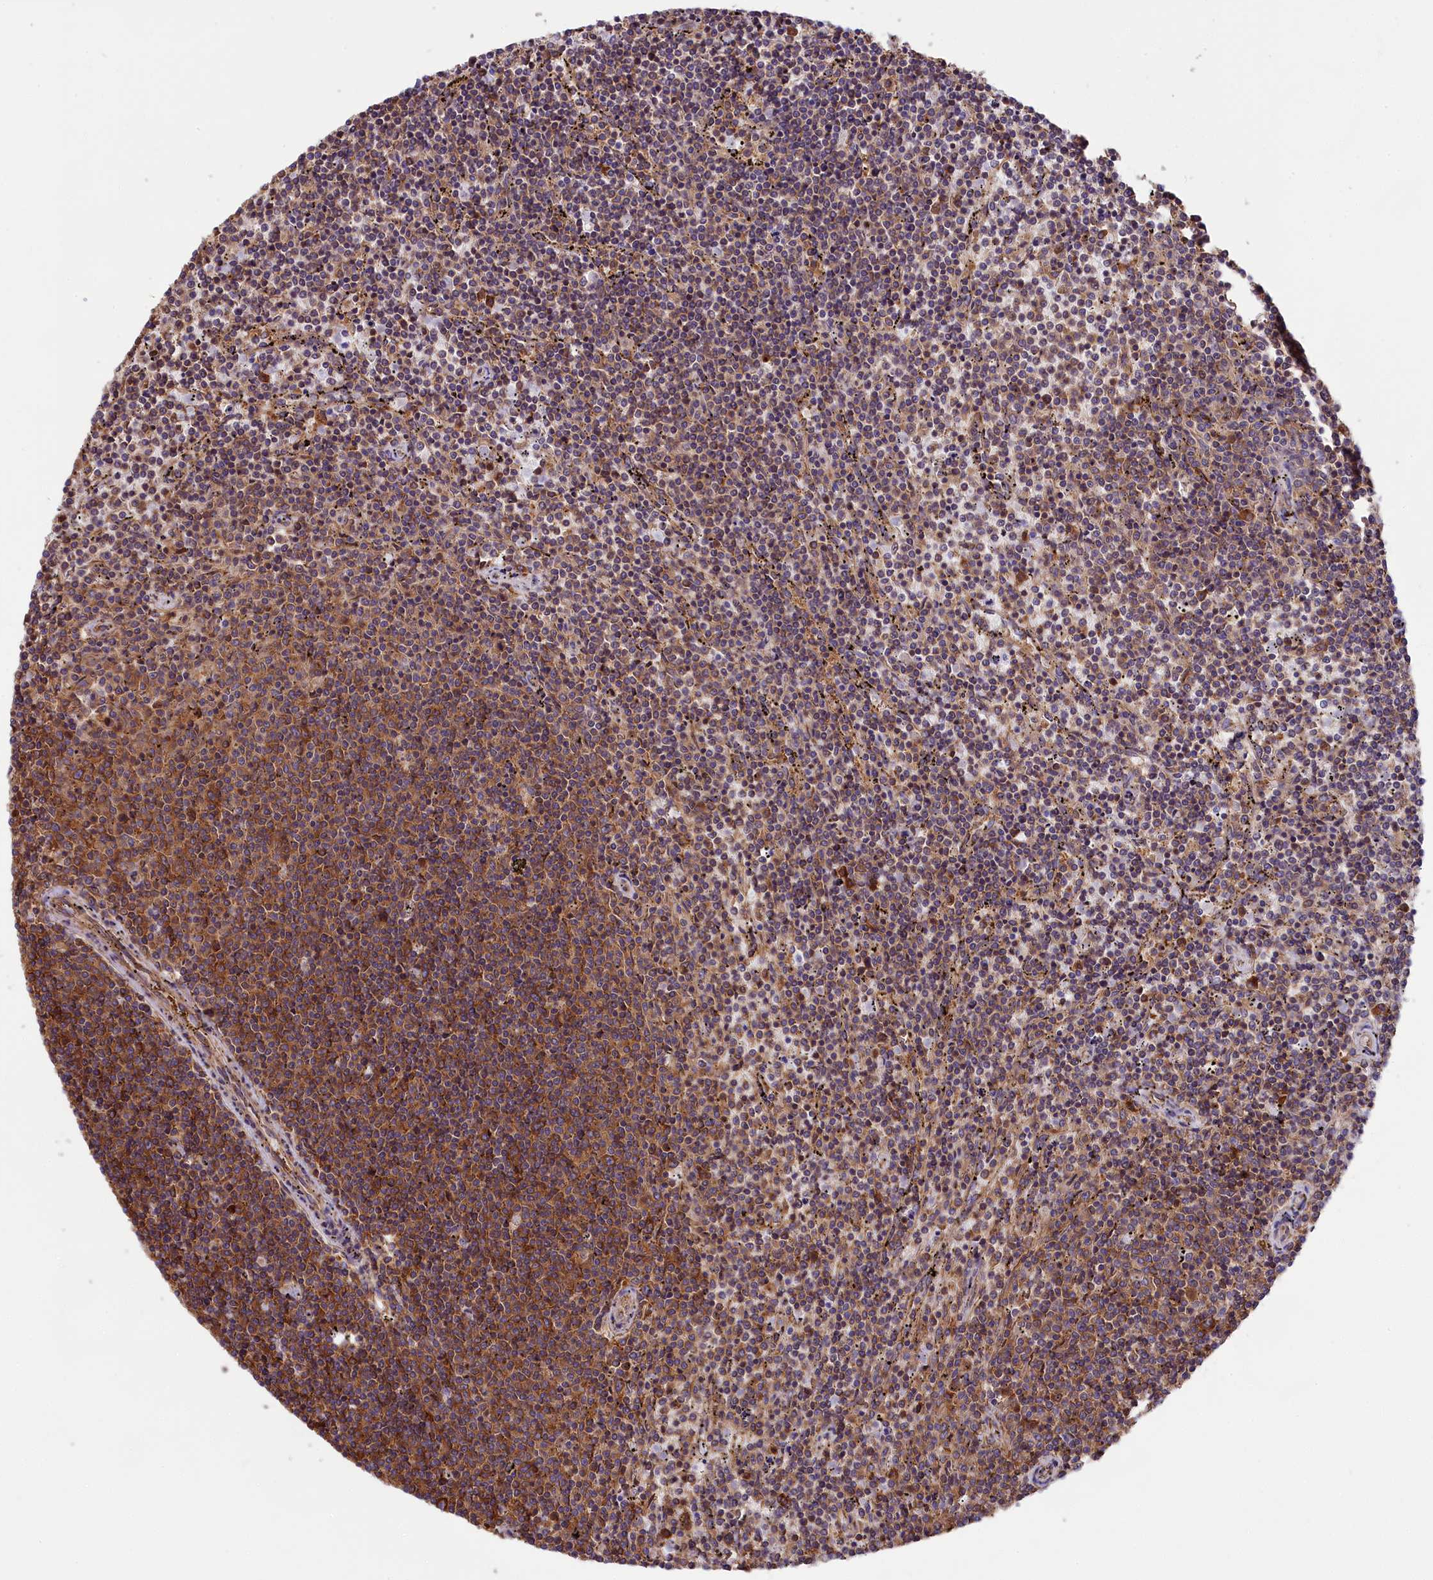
{"staining": {"intensity": "moderate", "quantity": "<25%", "location": "cytoplasmic/membranous"}, "tissue": "lymphoma", "cell_type": "Tumor cells", "image_type": "cancer", "snomed": [{"axis": "morphology", "description": "Malignant lymphoma, non-Hodgkin's type, Low grade"}, {"axis": "topography", "description": "Spleen"}], "caption": "IHC histopathology image of neoplastic tissue: human low-grade malignant lymphoma, non-Hodgkin's type stained using immunohistochemistry (IHC) reveals low levels of moderate protein expression localized specifically in the cytoplasmic/membranous of tumor cells, appearing as a cytoplasmic/membranous brown color.", "gene": "GYS1", "patient": {"sex": "female", "age": 50}}